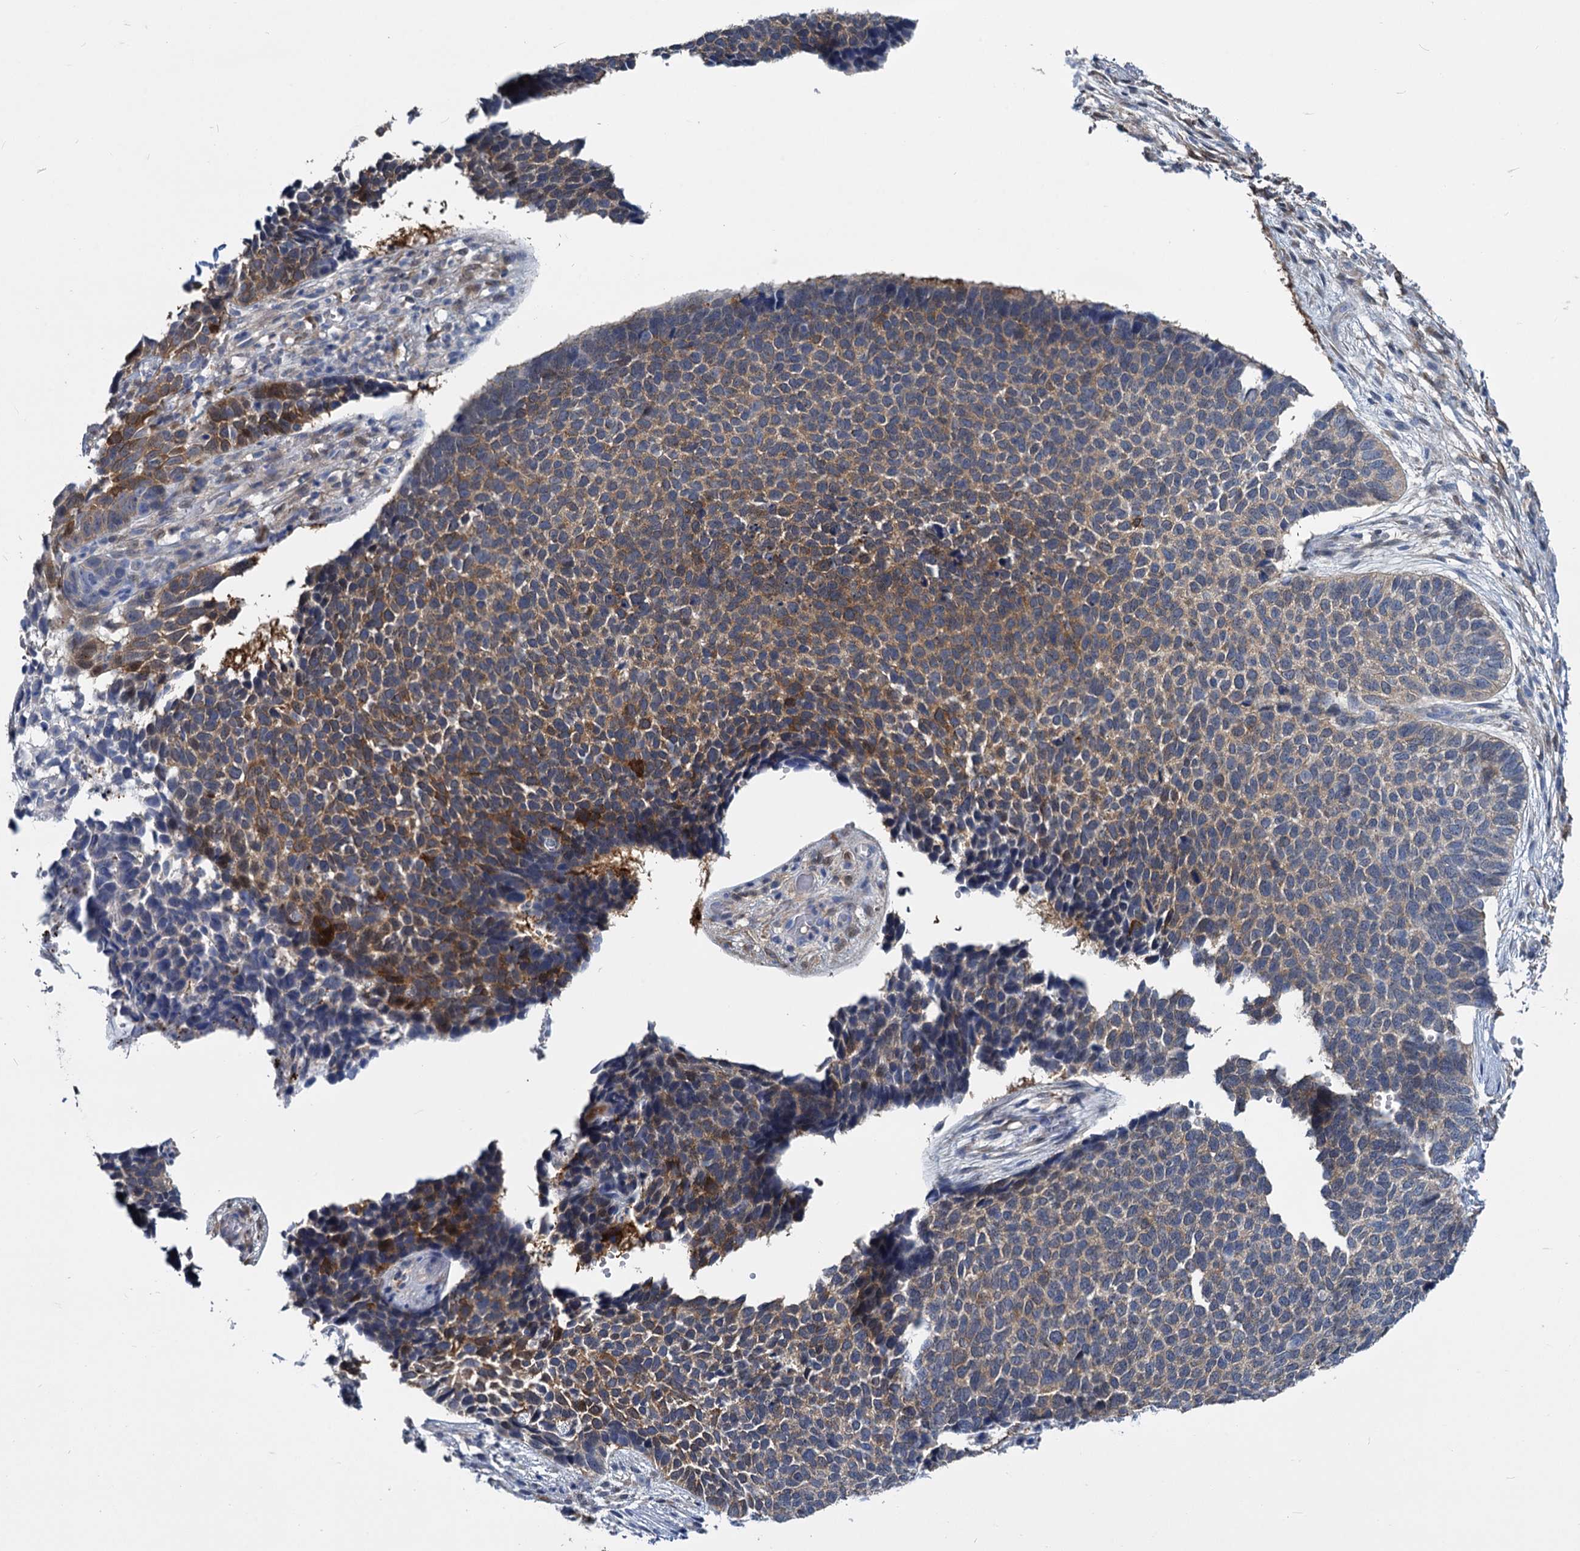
{"staining": {"intensity": "moderate", "quantity": "<25%", "location": "cytoplasmic/membranous"}, "tissue": "skin cancer", "cell_type": "Tumor cells", "image_type": "cancer", "snomed": [{"axis": "morphology", "description": "Basal cell carcinoma"}, {"axis": "topography", "description": "Skin"}], "caption": "Immunohistochemistry (IHC) staining of basal cell carcinoma (skin), which demonstrates low levels of moderate cytoplasmic/membranous positivity in approximately <25% of tumor cells indicating moderate cytoplasmic/membranous protein staining. The staining was performed using DAB (3,3'-diaminobenzidine) (brown) for protein detection and nuclei were counterstained in hematoxylin (blue).", "gene": "GSTM3", "patient": {"sex": "female", "age": 84}}